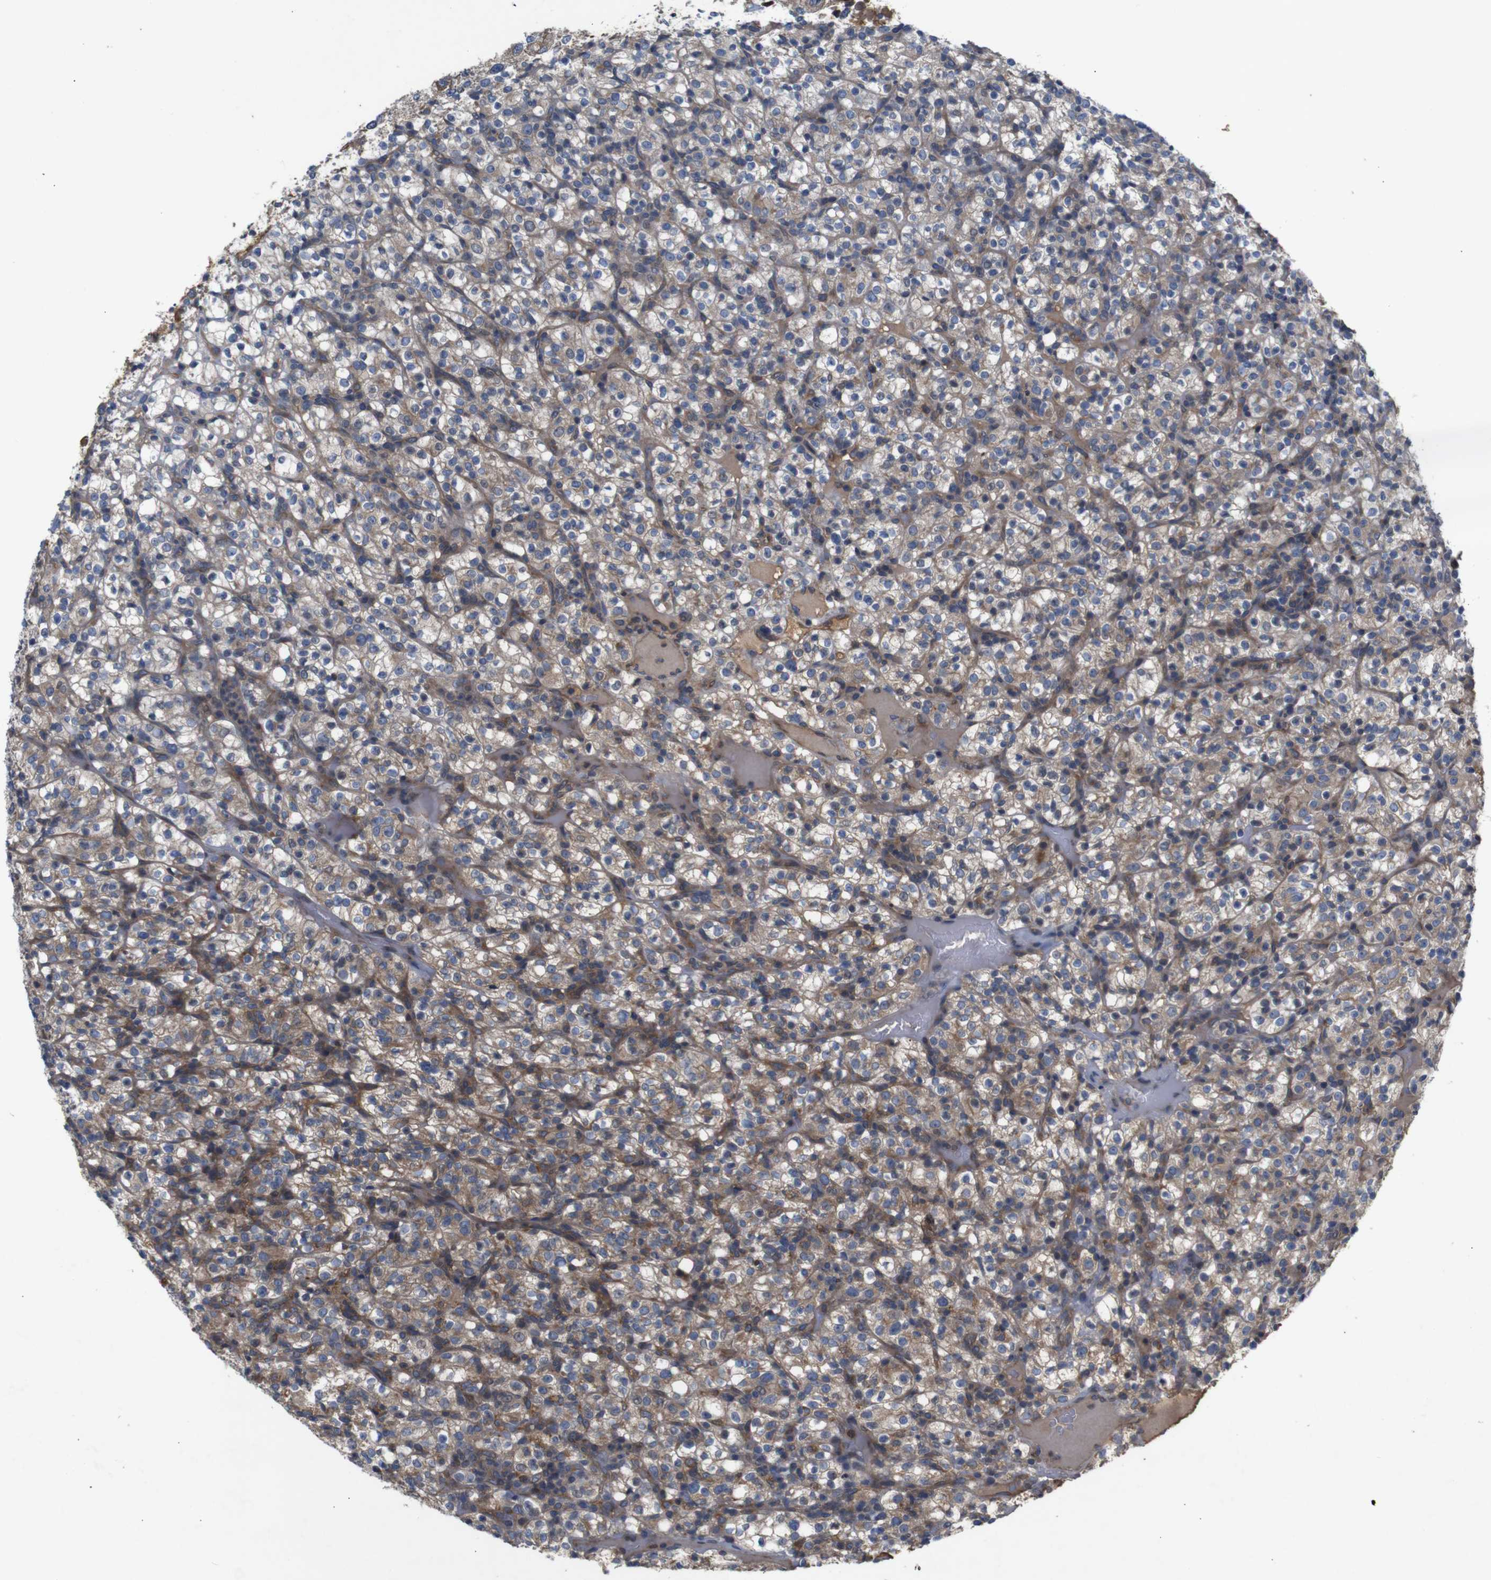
{"staining": {"intensity": "moderate", "quantity": "25%-75%", "location": "cytoplasmic/membranous"}, "tissue": "renal cancer", "cell_type": "Tumor cells", "image_type": "cancer", "snomed": [{"axis": "morphology", "description": "Normal tissue, NOS"}, {"axis": "morphology", "description": "Adenocarcinoma, NOS"}, {"axis": "topography", "description": "Kidney"}], "caption": "Moderate cytoplasmic/membranous protein positivity is present in approximately 25%-75% of tumor cells in renal cancer (adenocarcinoma).", "gene": "PTPN1", "patient": {"sex": "female", "age": 72}}